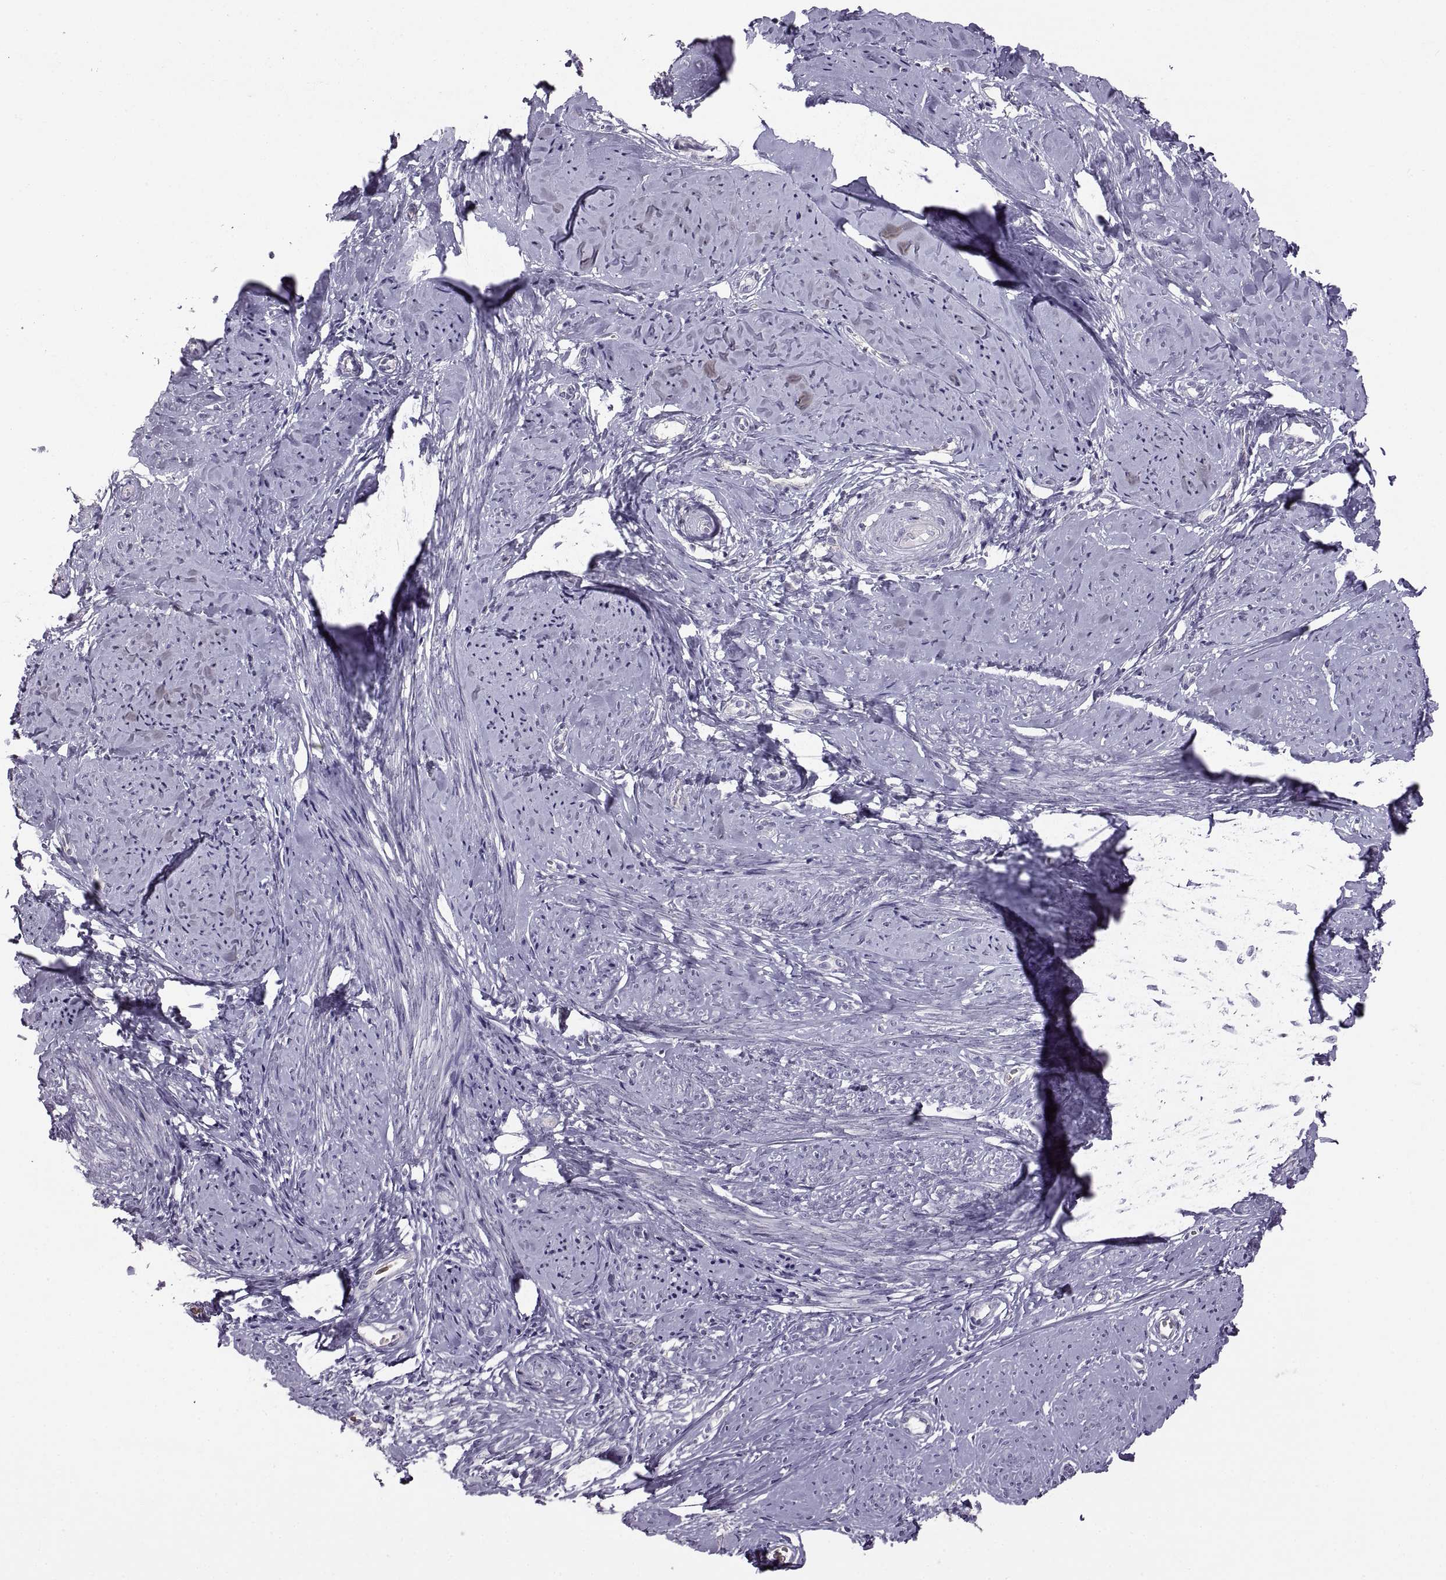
{"staining": {"intensity": "negative", "quantity": "none", "location": "none"}, "tissue": "smooth muscle", "cell_type": "Smooth muscle cells", "image_type": "normal", "snomed": [{"axis": "morphology", "description": "Normal tissue, NOS"}, {"axis": "topography", "description": "Smooth muscle"}], "caption": "DAB (3,3'-diaminobenzidine) immunohistochemical staining of benign human smooth muscle demonstrates no significant staining in smooth muscle cells.", "gene": "MEIOC", "patient": {"sex": "female", "age": 48}}